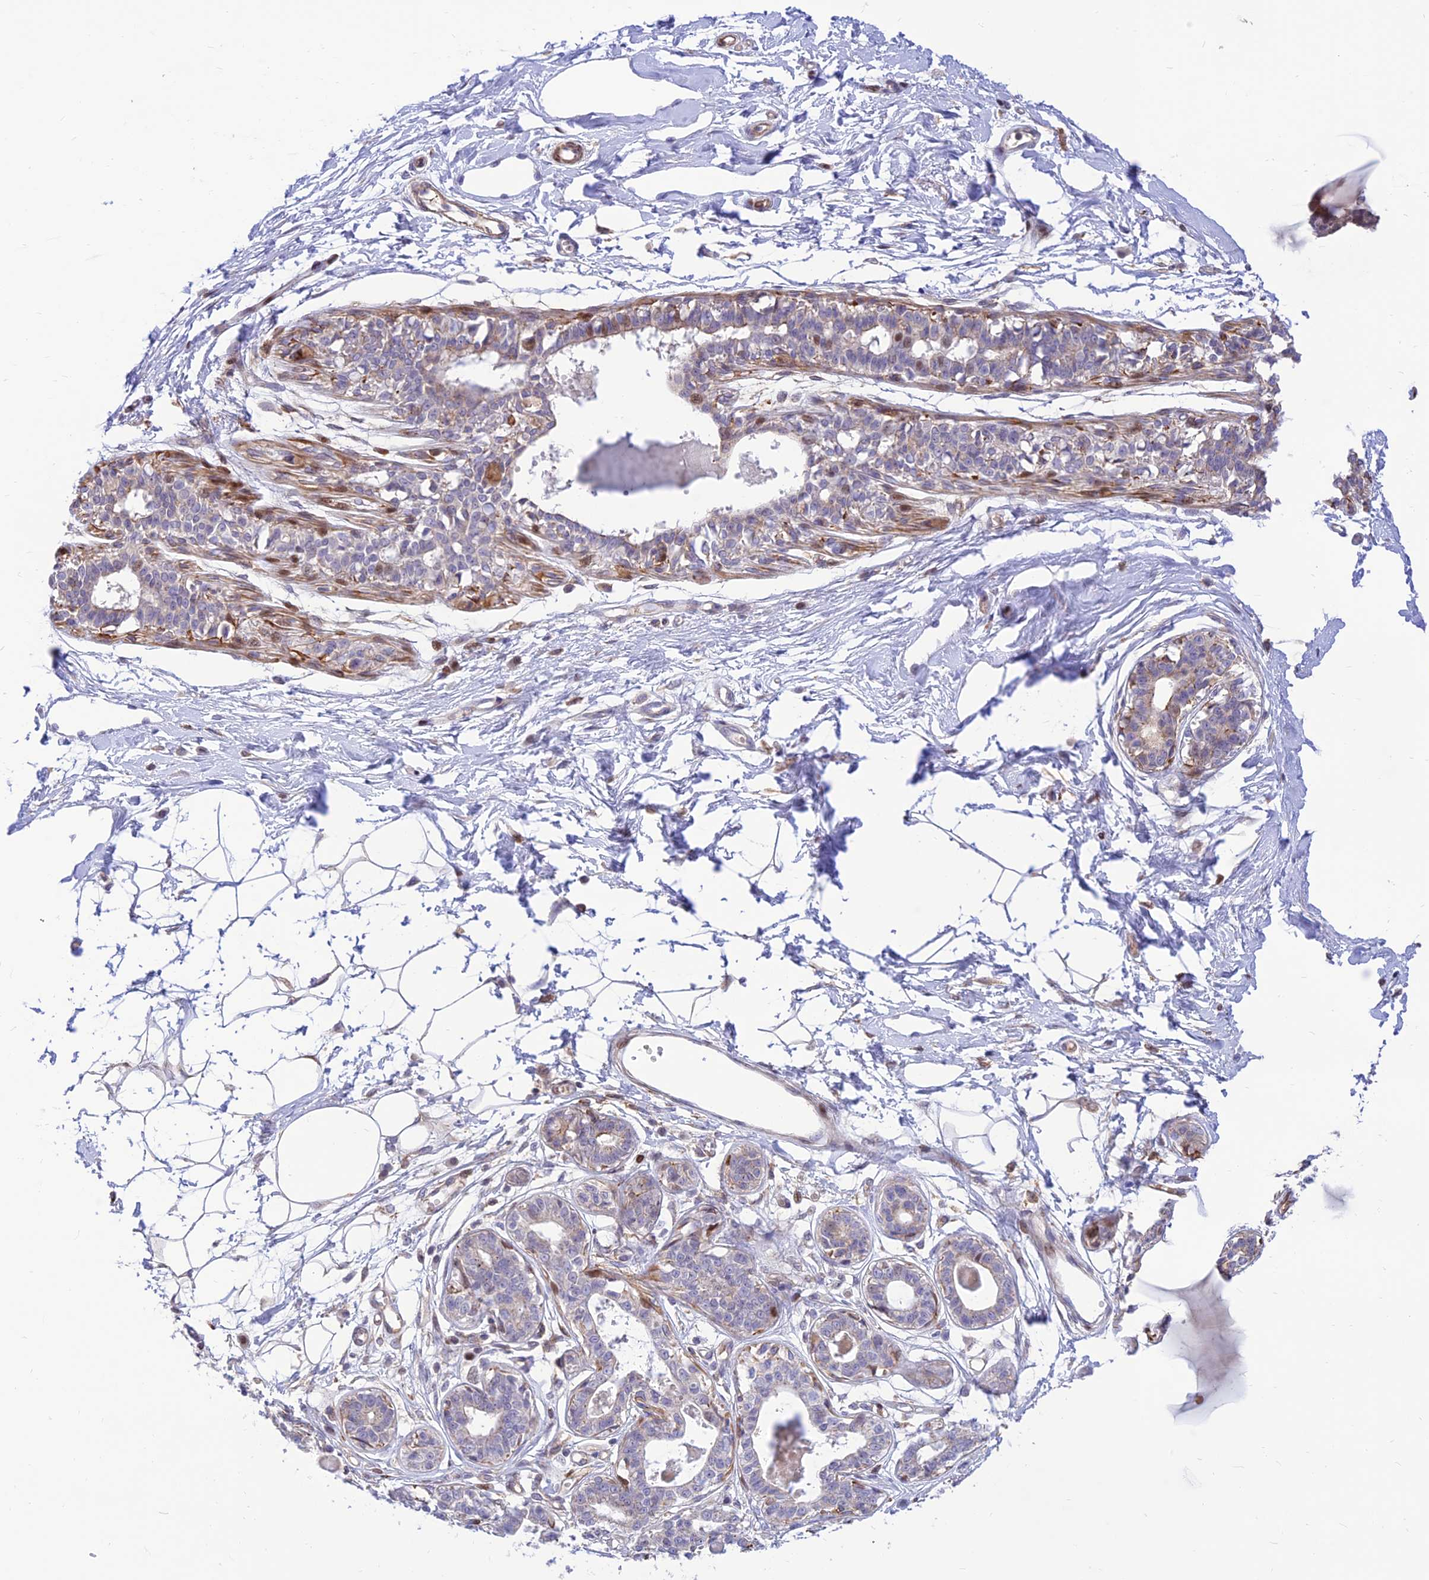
{"staining": {"intensity": "negative", "quantity": "none", "location": "none"}, "tissue": "breast", "cell_type": "Adipocytes", "image_type": "normal", "snomed": [{"axis": "morphology", "description": "Normal tissue, NOS"}, {"axis": "topography", "description": "Breast"}], "caption": "Immunohistochemical staining of unremarkable breast demonstrates no significant staining in adipocytes.", "gene": "FAM186B", "patient": {"sex": "female", "age": 45}}